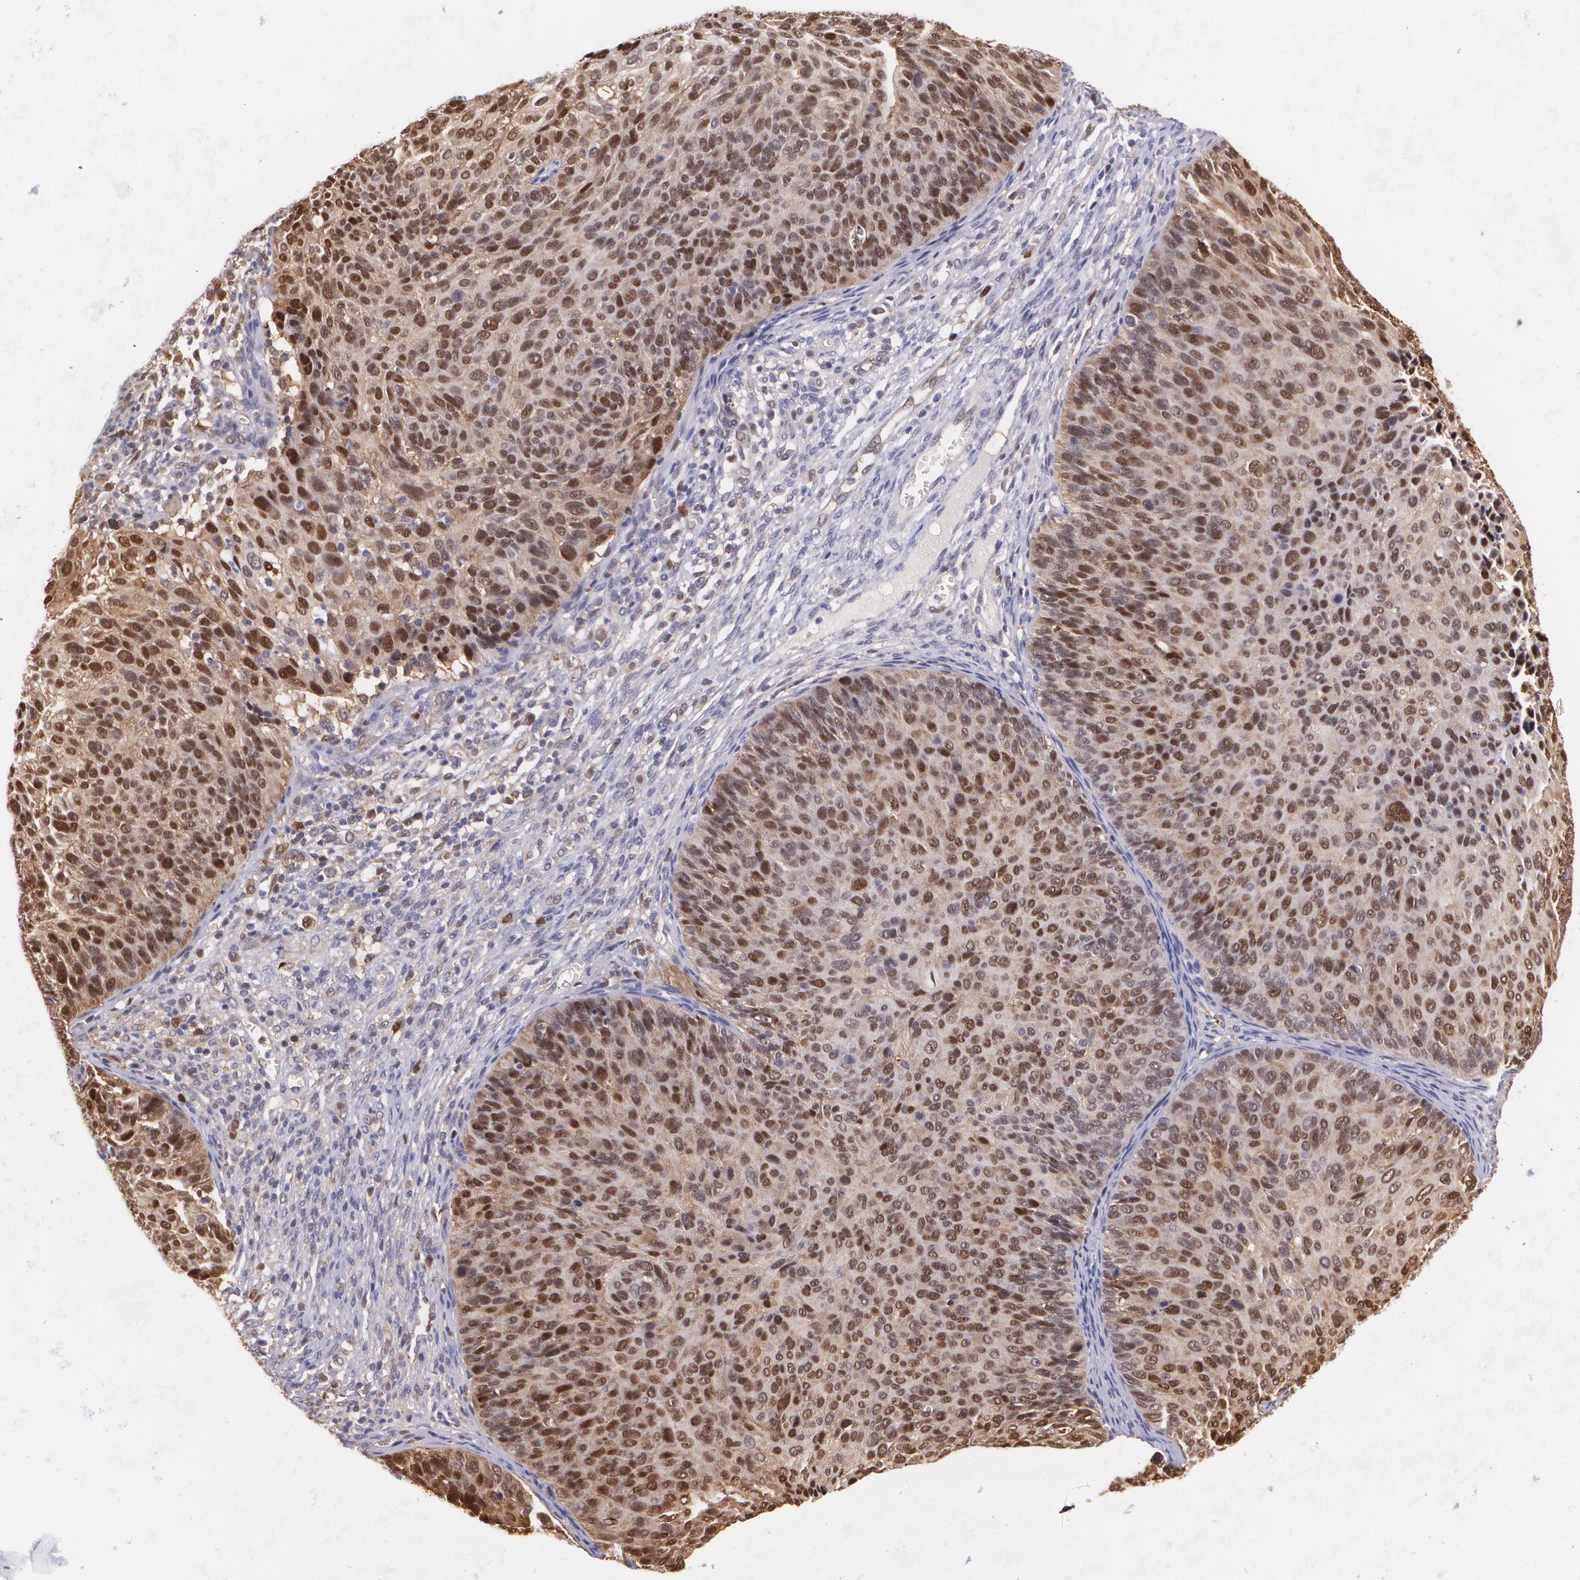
{"staining": {"intensity": "strong", "quantity": ">75%", "location": "cytoplasmic/membranous,nuclear"}, "tissue": "cervical cancer", "cell_type": "Tumor cells", "image_type": "cancer", "snomed": [{"axis": "morphology", "description": "Squamous cell carcinoma, NOS"}, {"axis": "topography", "description": "Cervix"}], "caption": "Cervical squamous cell carcinoma stained with IHC displays strong cytoplasmic/membranous and nuclear staining in approximately >75% of tumor cells.", "gene": "HSPH1", "patient": {"sex": "female", "age": 36}}